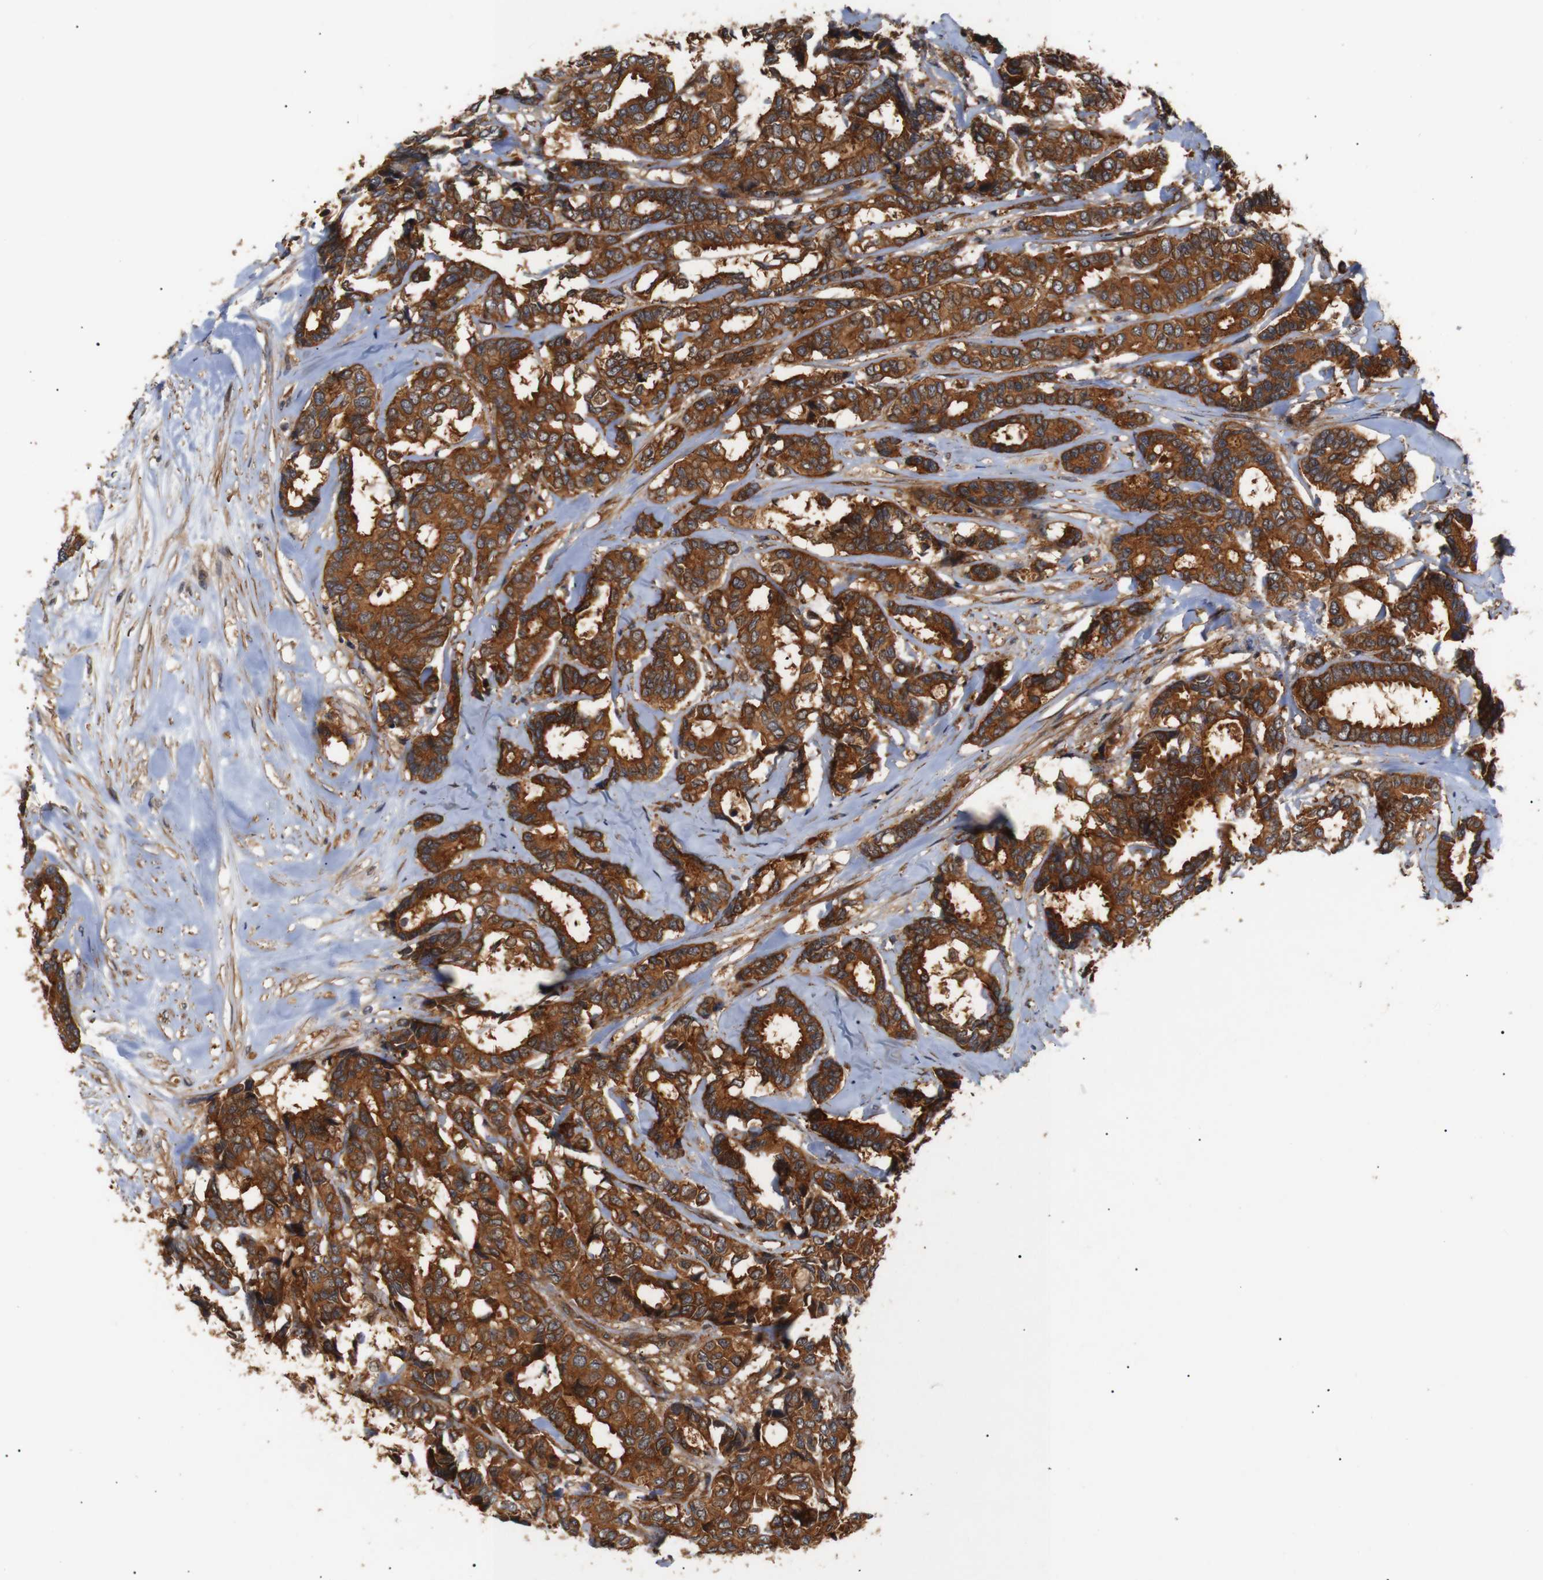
{"staining": {"intensity": "strong", "quantity": ">75%", "location": "cytoplasmic/membranous"}, "tissue": "breast cancer", "cell_type": "Tumor cells", "image_type": "cancer", "snomed": [{"axis": "morphology", "description": "Duct carcinoma"}, {"axis": "topography", "description": "Breast"}], "caption": "High-power microscopy captured an immunohistochemistry histopathology image of breast cancer, revealing strong cytoplasmic/membranous positivity in about >75% of tumor cells. The protein of interest is stained brown, and the nuclei are stained in blue (DAB IHC with brightfield microscopy, high magnification).", "gene": "PAWR", "patient": {"sex": "female", "age": 87}}